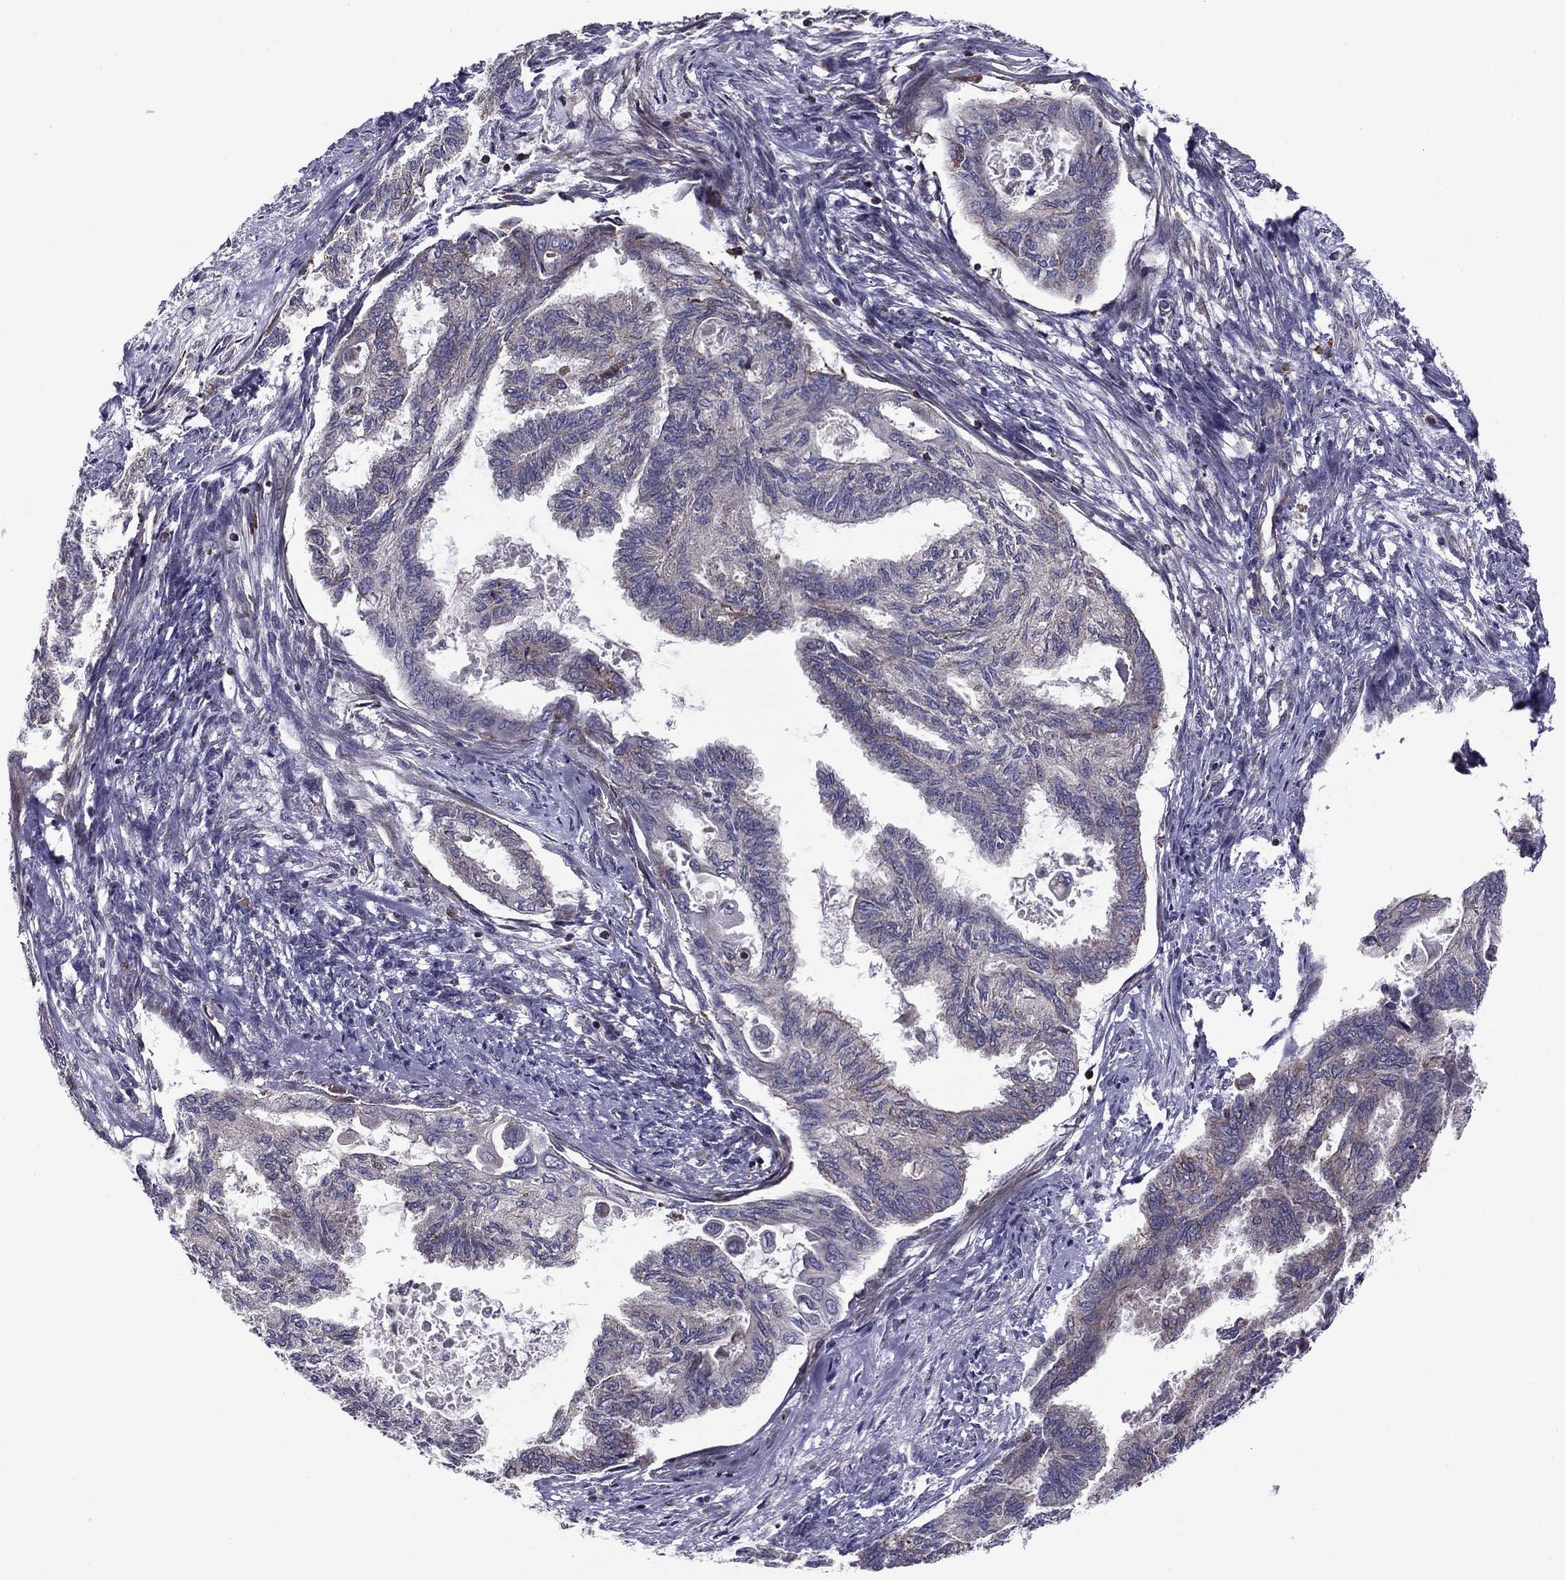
{"staining": {"intensity": "moderate", "quantity": "<25%", "location": "cytoplasmic/membranous"}, "tissue": "endometrial cancer", "cell_type": "Tumor cells", "image_type": "cancer", "snomed": [{"axis": "morphology", "description": "Adenocarcinoma, NOS"}, {"axis": "topography", "description": "Endometrium"}], "caption": "Tumor cells exhibit low levels of moderate cytoplasmic/membranous expression in about <25% of cells in human endometrial adenocarcinoma. Nuclei are stained in blue.", "gene": "ALG6", "patient": {"sex": "female", "age": 86}}